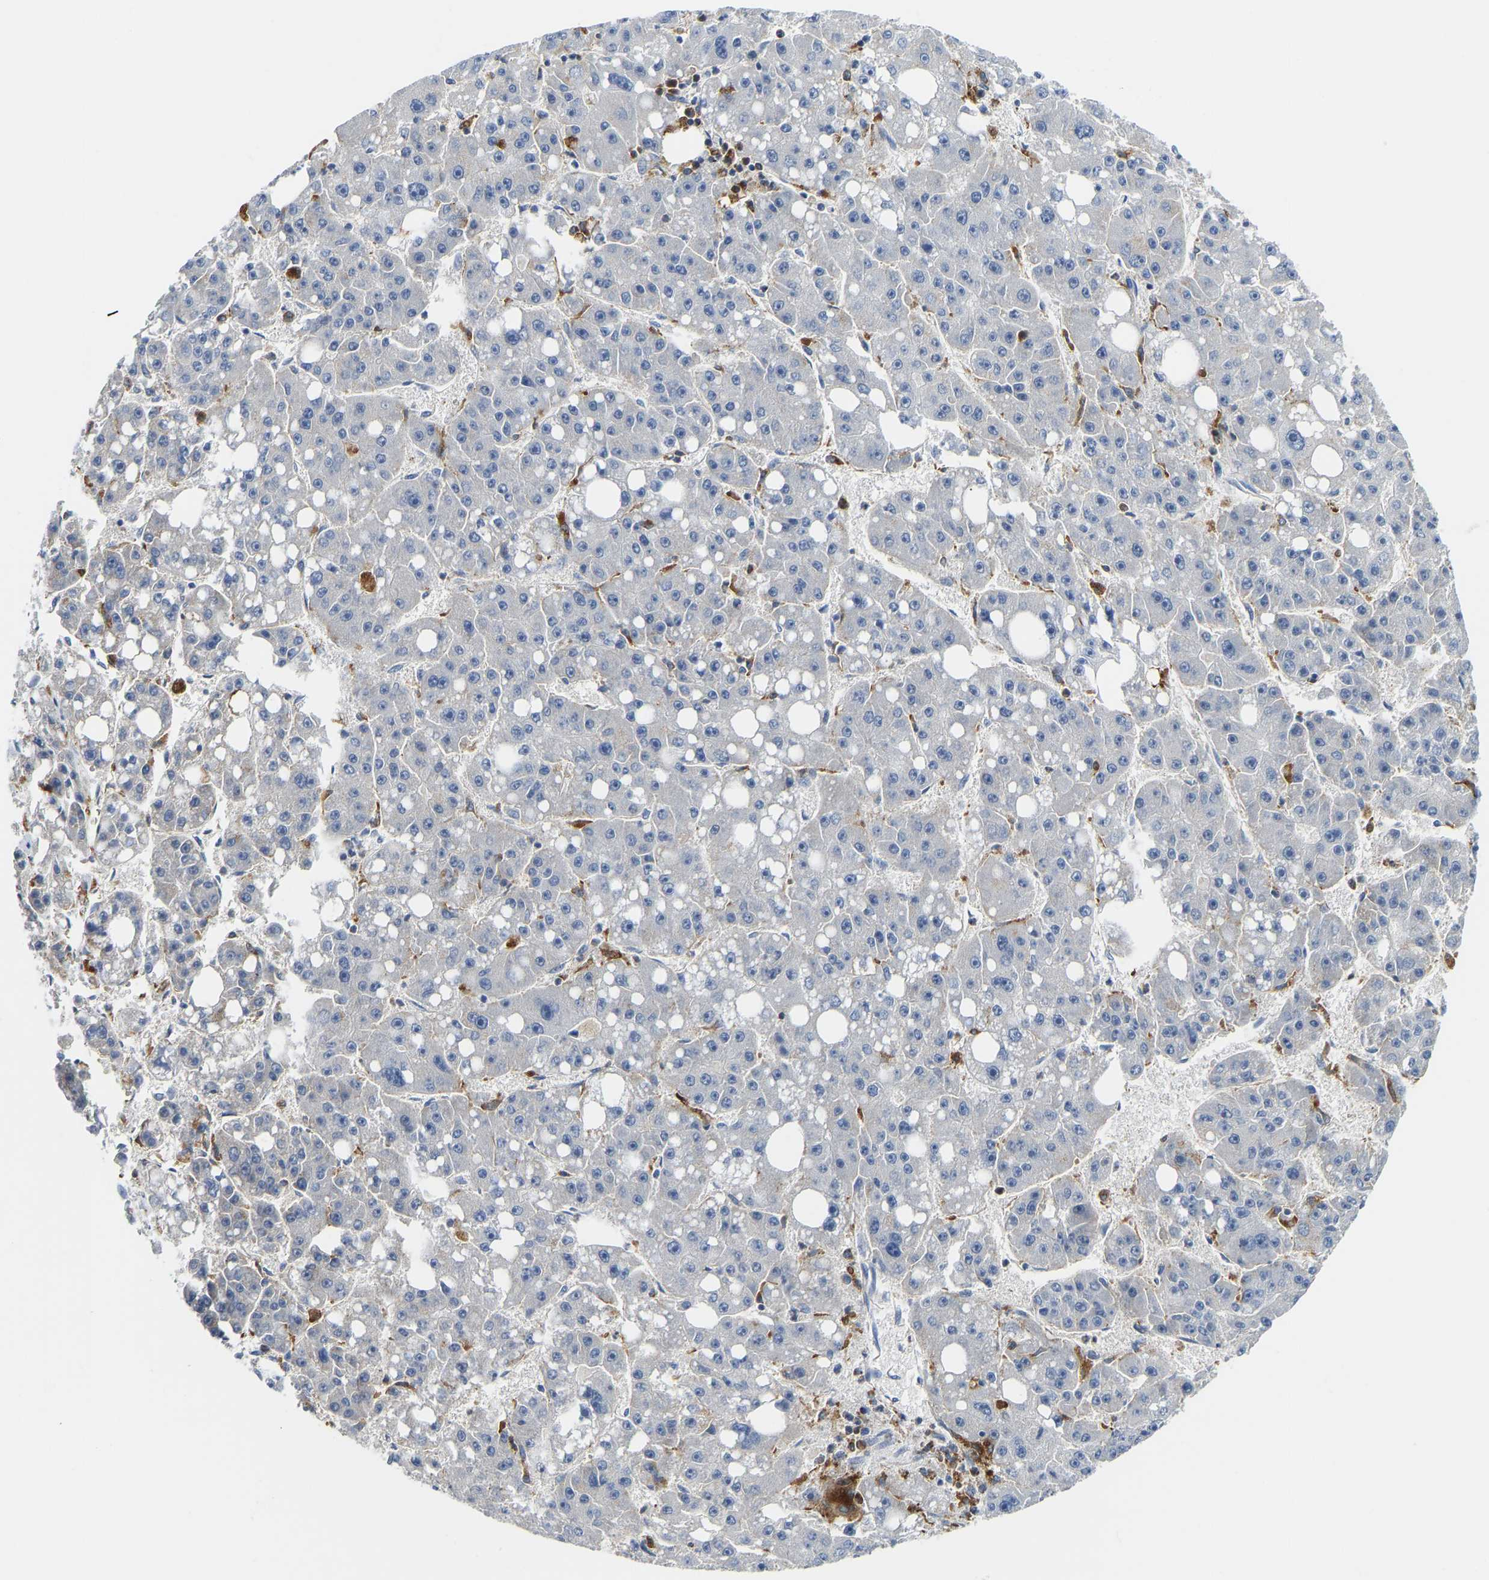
{"staining": {"intensity": "negative", "quantity": "none", "location": "none"}, "tissue": "liver cancer", "cell_type": "Tumor cells", "image_type": "cancer", "snomed": [{"axis": "morphology", "description": "Carcinoma, Hepatocellular, NOS"}, {"axis": "topography", "description": "Liver"}], "caption": "DAB immunohistochemical staining of human hepatocellular carcinoma (liver) demonstrates no significant staining in tumor cells.", "gene": "ATP6V1E1", "patient": {"sex": "female", "age": 61}}